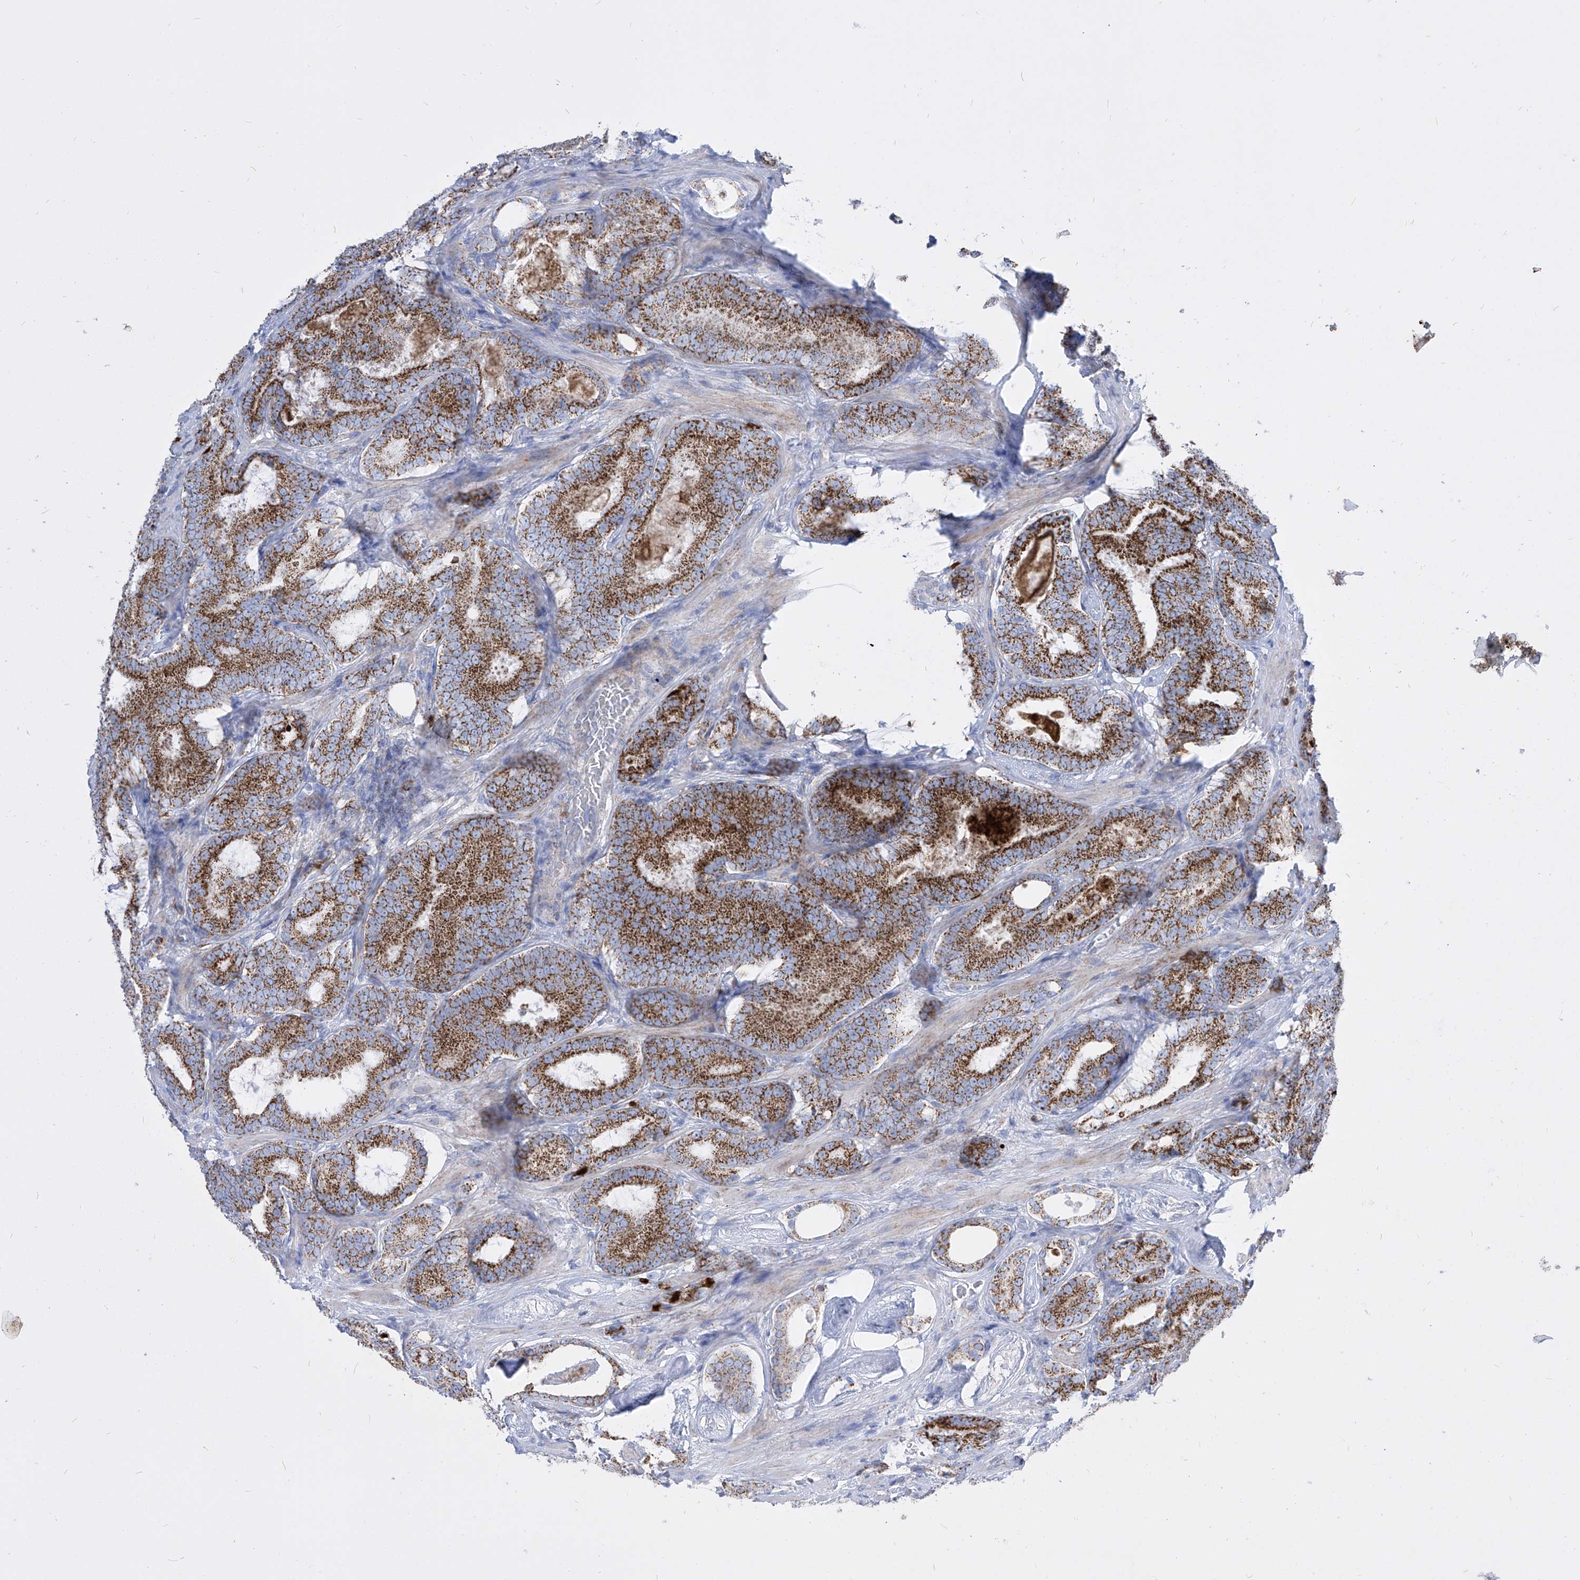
{"staining": {"intensity": "strong", "quantity": ">75%", "location": "cytoplasmic/membranous"}, "tissue": "prostate cancer", "cell_type": "Tumor cells", "image_type": "cancer", "snomed": [{"axis": "morphology", "description": "Adenocarcinoma, High grade"}, {"axis": "topography", "description": "Prostate"}], "caption": "There is high levels of strong cytoplasmic/membranous positivity in tumor cells of prostate cancer, as demonstrated by immunohistochemical staining (brown color).", "gene": "COQ3", "patient": {"sex": "male", "age": 66}}